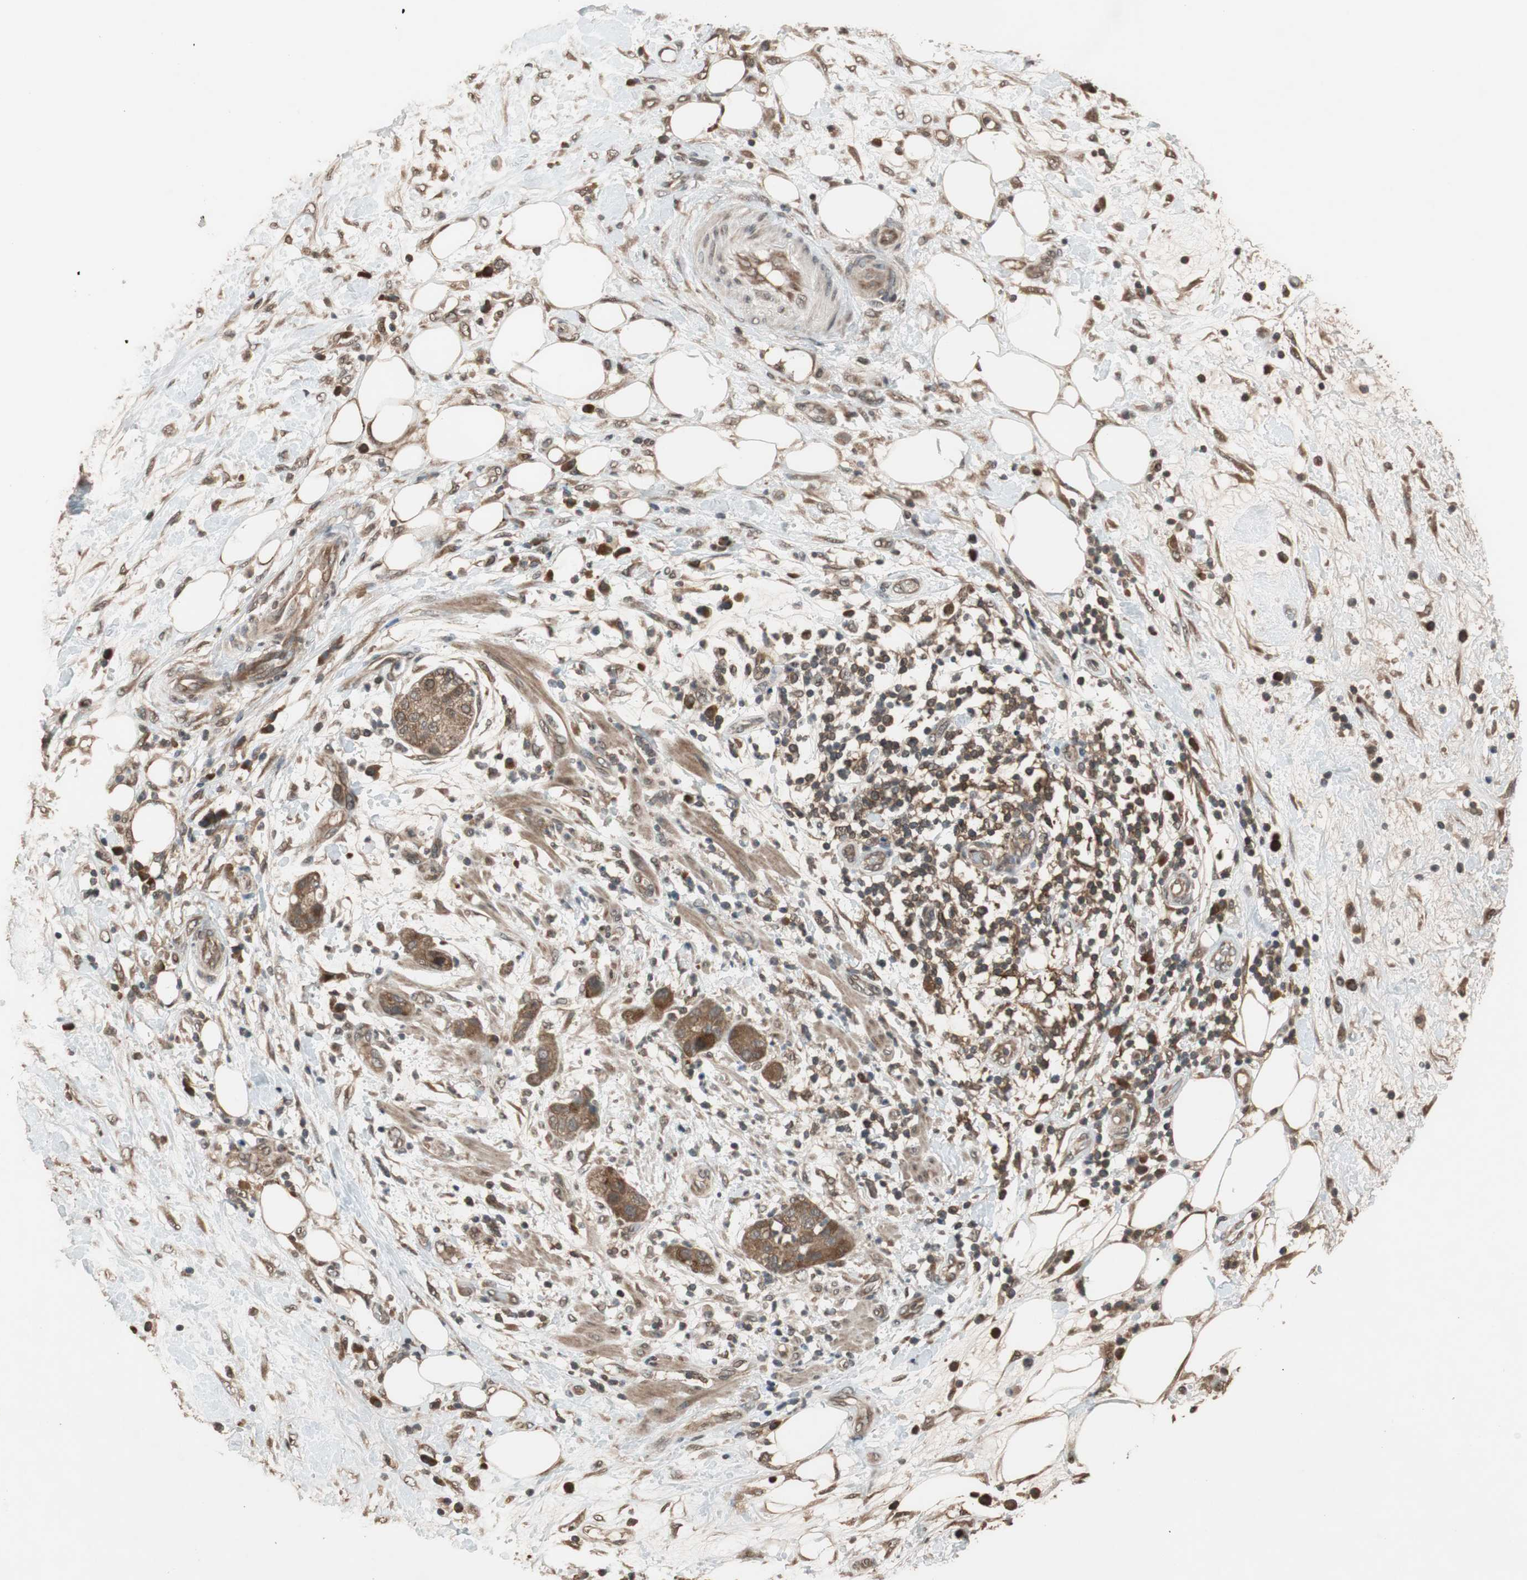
{"staining": {"intensity": "moderate", "quantity": ">75%", "location": "cytoplasmic/membranous"}, "tissue": "pancreatic cancer", "cell_type": "Tumor cells", "image_type": "cancer", "snomed": [{"axis": "morphology", "description": "Adenocarcinoma, NOS"}, {"axis": "topography", "description": "Pancreas"}], "caption": "Protein staining shows moderate cytoplasmic/membranous staining in about >75% of tumor cells in adenocarcinoma (pancreatic). Using DAB (brown) and hematoxylin (blue) stains, captured at high magnification using brightfield microscopy.", "gene": "TMEM230", "patient": {"sex": "female", "age": 78}}